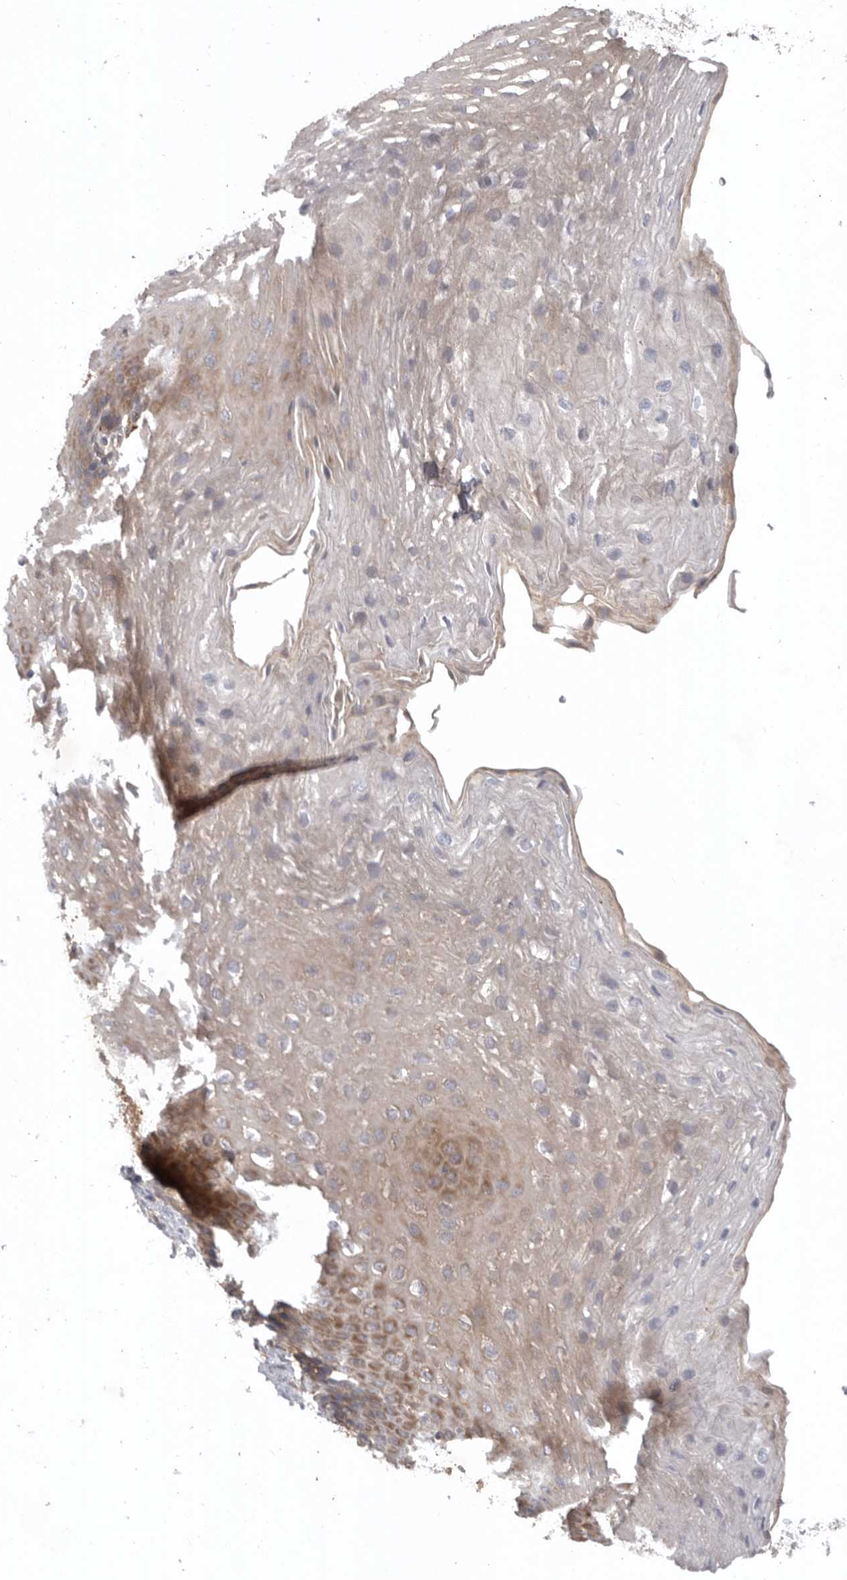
{"staining": {"intensity": "moderate", "quantity": "25%-75%", "location": "cytoplasmic/membranous"}, "tissue": "esophagus", "cell_type": "Squamous epithelial cells", "image_type": "normal", "snomed": [{"axis": "morphology", "description": "Normal tissue, NOS"}, {"axis": "topography", "description": "Esophagus"}], "caption": "The image exhibits immunohistochemical staining of unremarkable esophagus. There is moderate cytoplasmic/membranous expression is seen in about 25%-75% of squamous epithelial cells.", "gene": "C1orf109", "patient": {"sex": "female", "age": 66}}